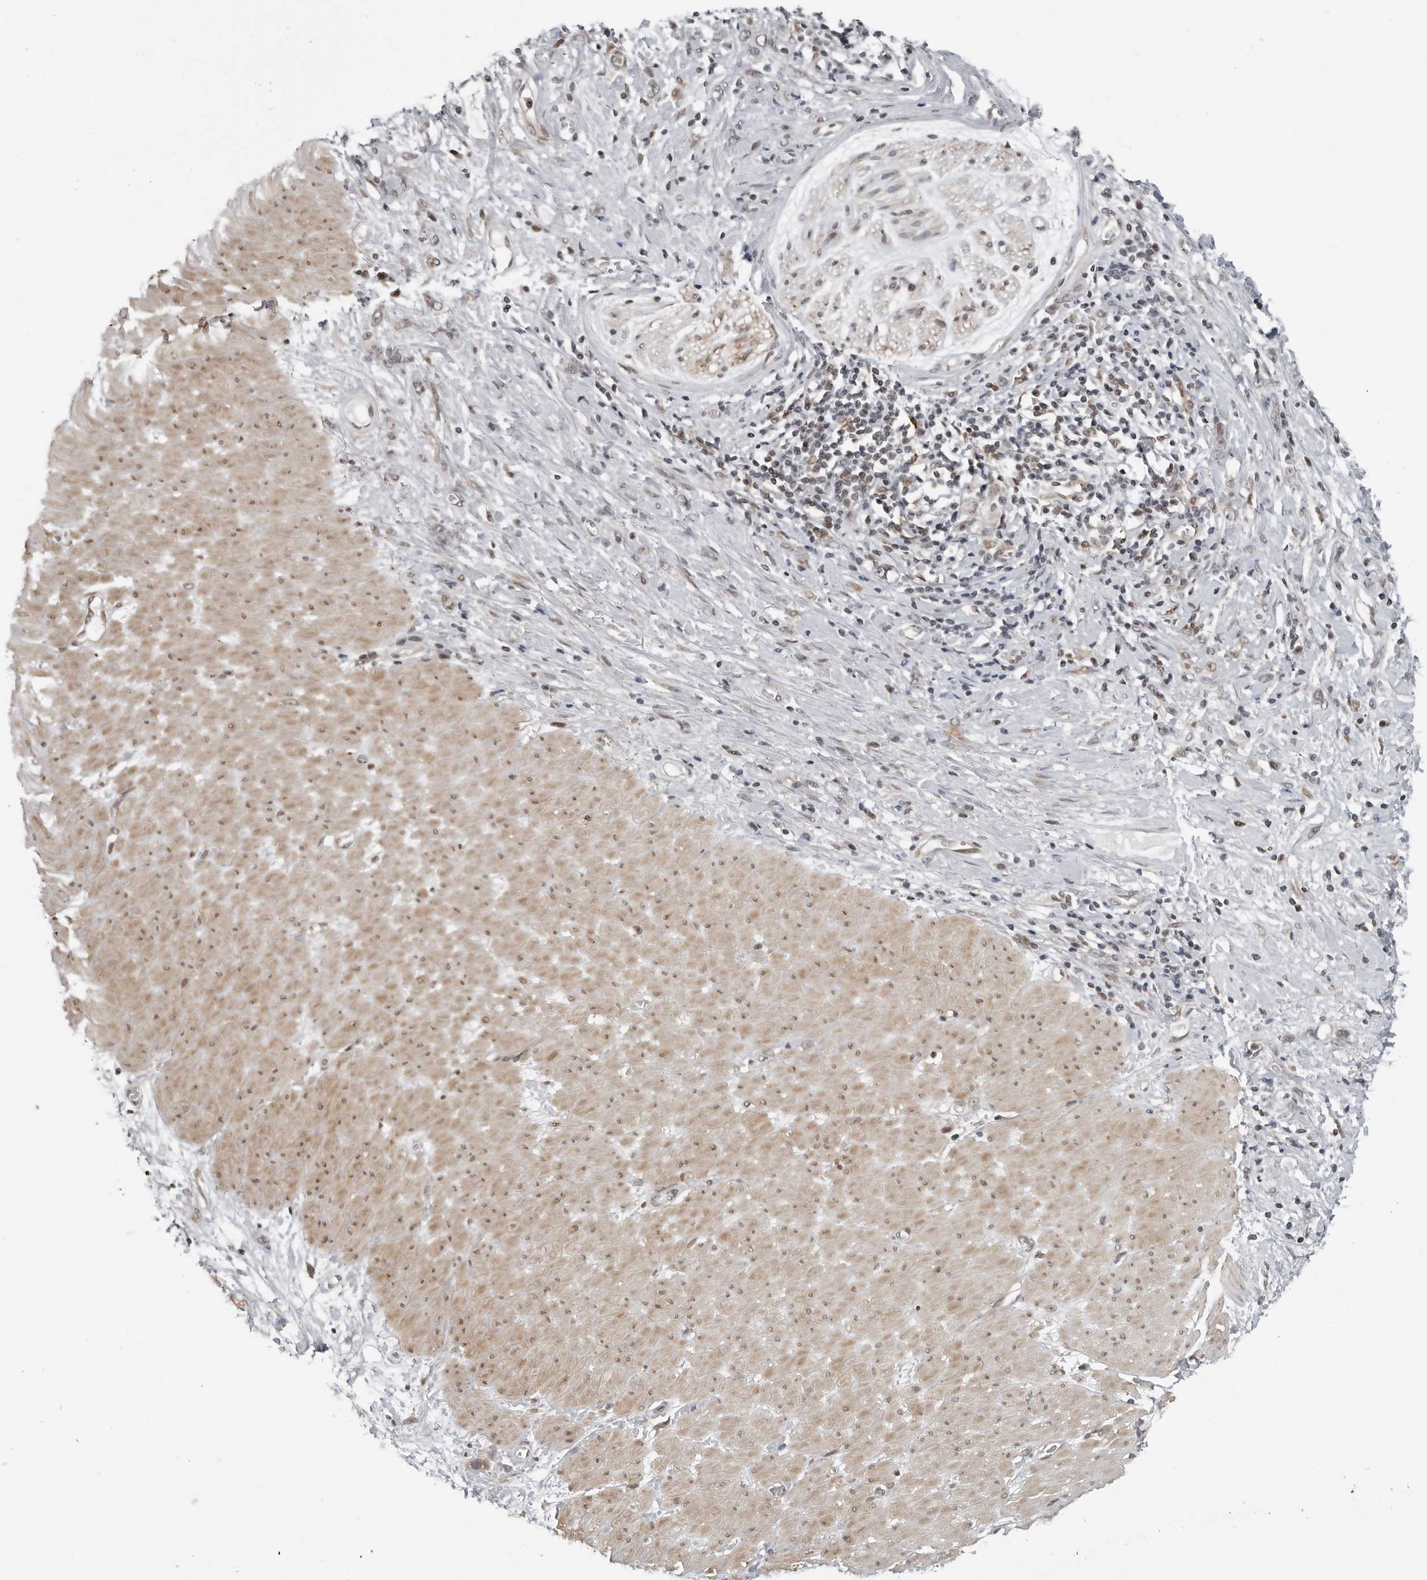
{"staining": {"intensity": "weak", "quantity": "<25%", "location": "cytoplasmic/membranous,nuclear"}, "tissue": "stomach cancer", "cell_type": "Tumor cells", "image_type": "cancer", "snomed": [{"axis": "morphology", "description": "Adenocarcinoma, NOS"}, {"axis": "topography", "description": "Stomach"}], "caption": "An immunohistochemistry (IHC) histopathology image of stomach adenocarcinoma is shown. There is no staining in tumor cells of stomach adenocarcinoma.", "gene": "MAF", "patient": {"sex": "female", "age": 76}}